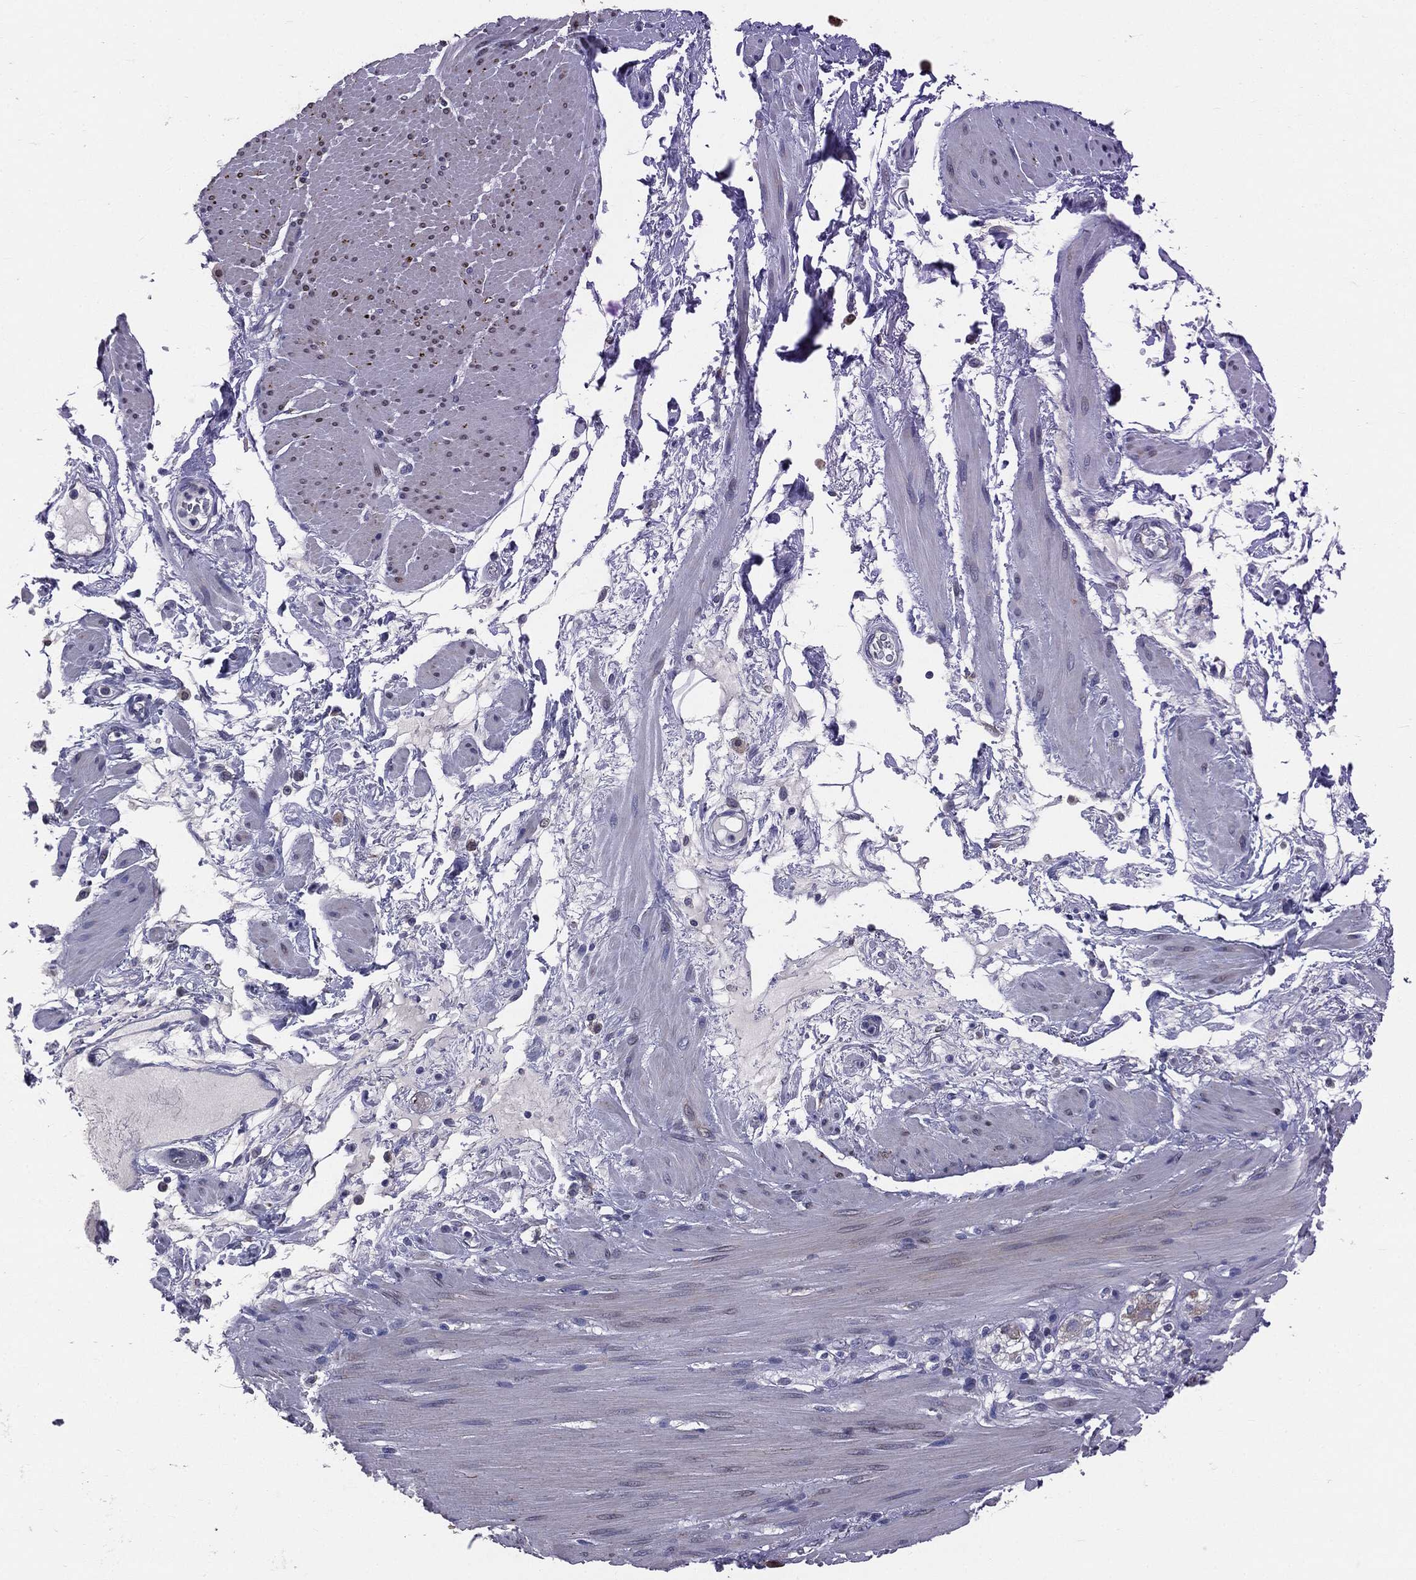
{"staining": {"intensity": "negative", "quantity": "none", "location": "none"}, "tissue": "smooth muscle", "cell_type": "Smooth muscle cells", "image_type": "normal", "snomed": [{"axis": "morphology", "description": "Normal tissue, NOS"}, {"axis": "topography", "description": "Smooth muscle"}, {"axis": "topography", "description": "Anal"}], "caption": "DAB immunohistochemical staining of normal smooth muscle displays no significant staining in smooth muscle cells. (Brightfield microscopy of DAB (3,3'-diaminobenzidine) IHC at high magnification).", "gene": "PTGS2", "patient": {"sex": "male", "age": 83}}